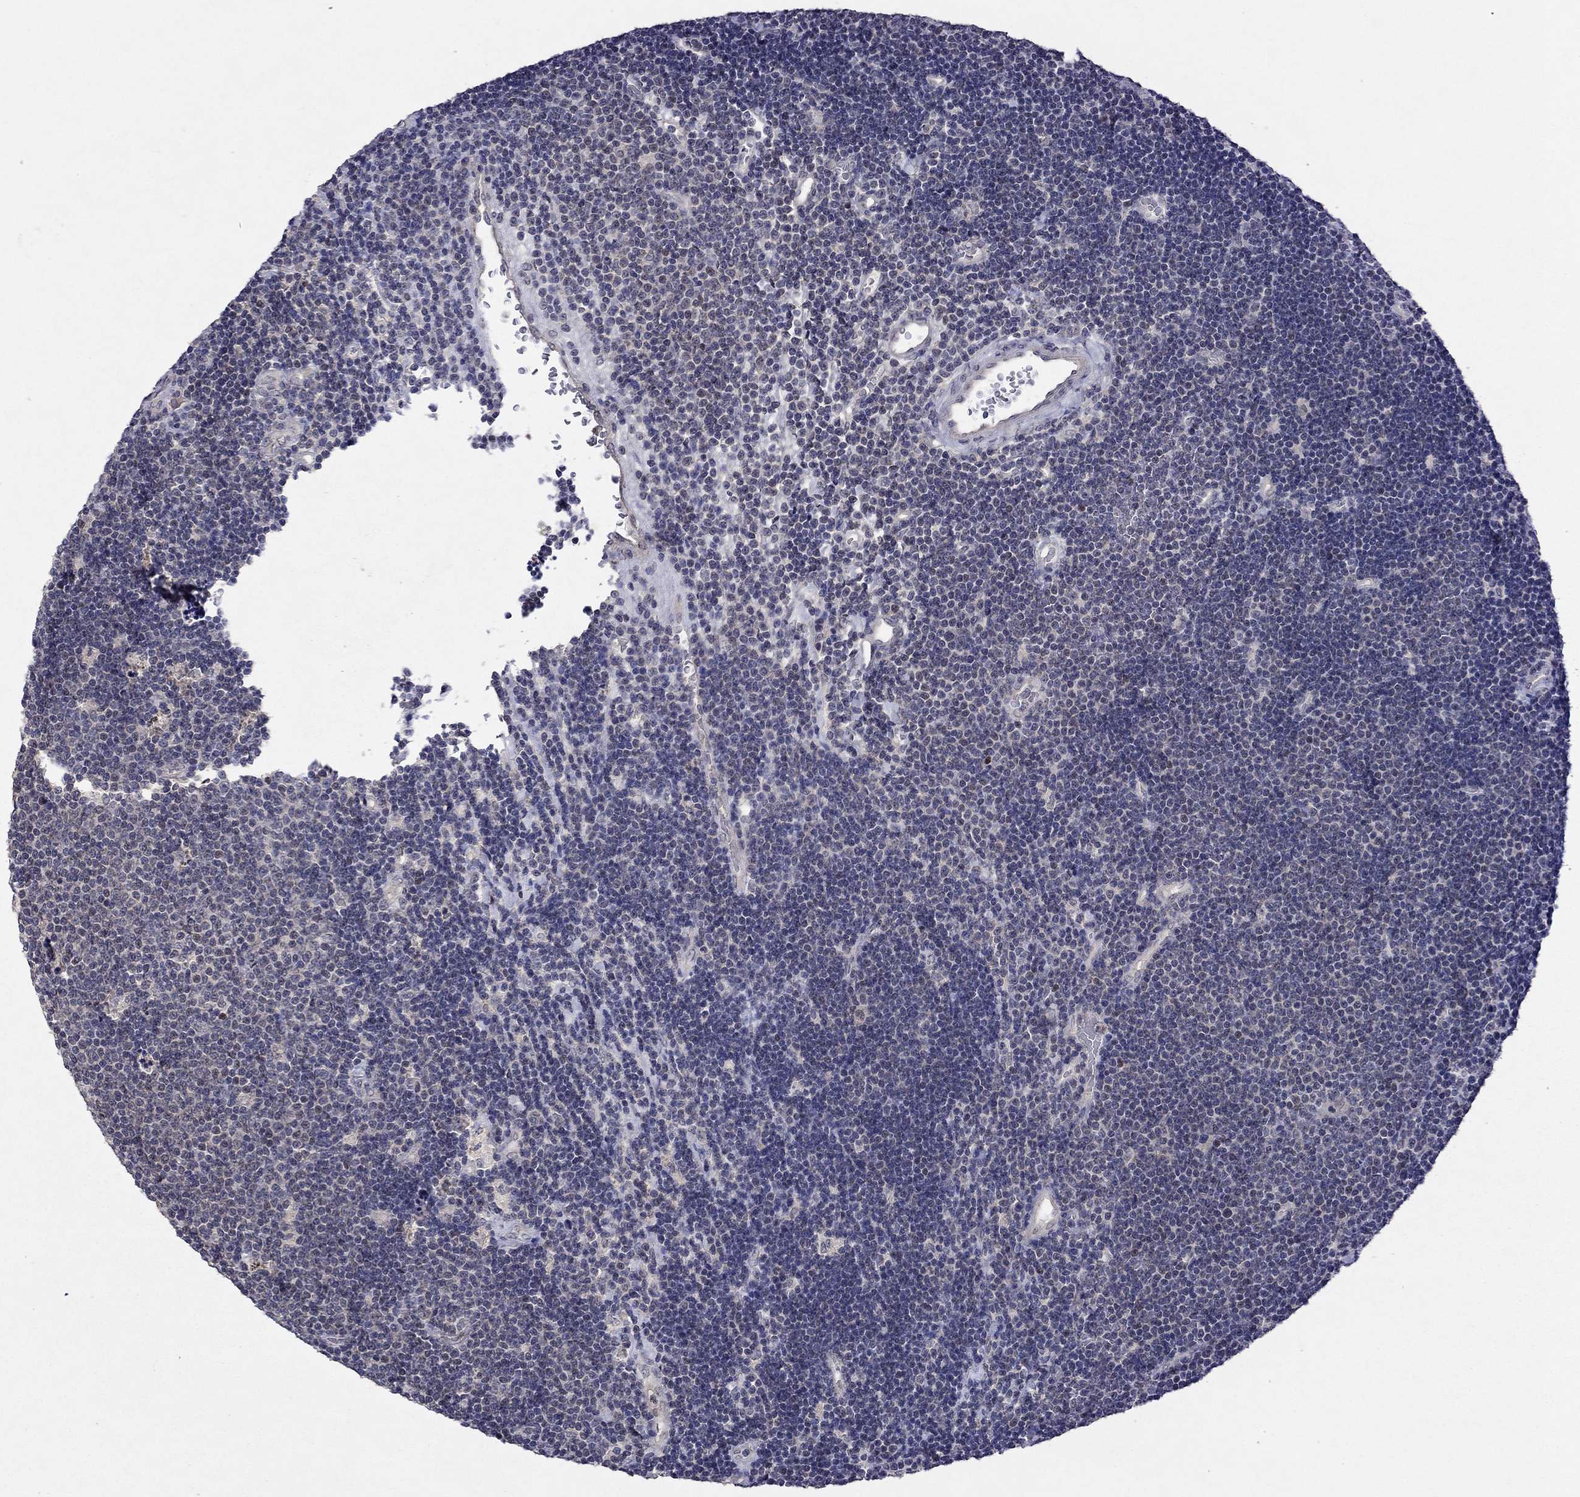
{"staining": {"intensity": "negative", "quantity": "none", "location": "none"}, "tissue": "lymphoma", "cell_type": "Tumor cells", "image_type": "cancer", "snomed": [{"axis": "morphology", "description": "Malignant lymphoma, non-Hodgkin's type, Low grade"}, {"axis": "topography", "description": "Brain"}], "caption": "Human low-grade malignant lymphoma, non-Hodgkin's type stained for a protein using IHC displays no staining in tumor cells.", "gene": "ESR2", "patient": {"sex": "female", "age": 66}}